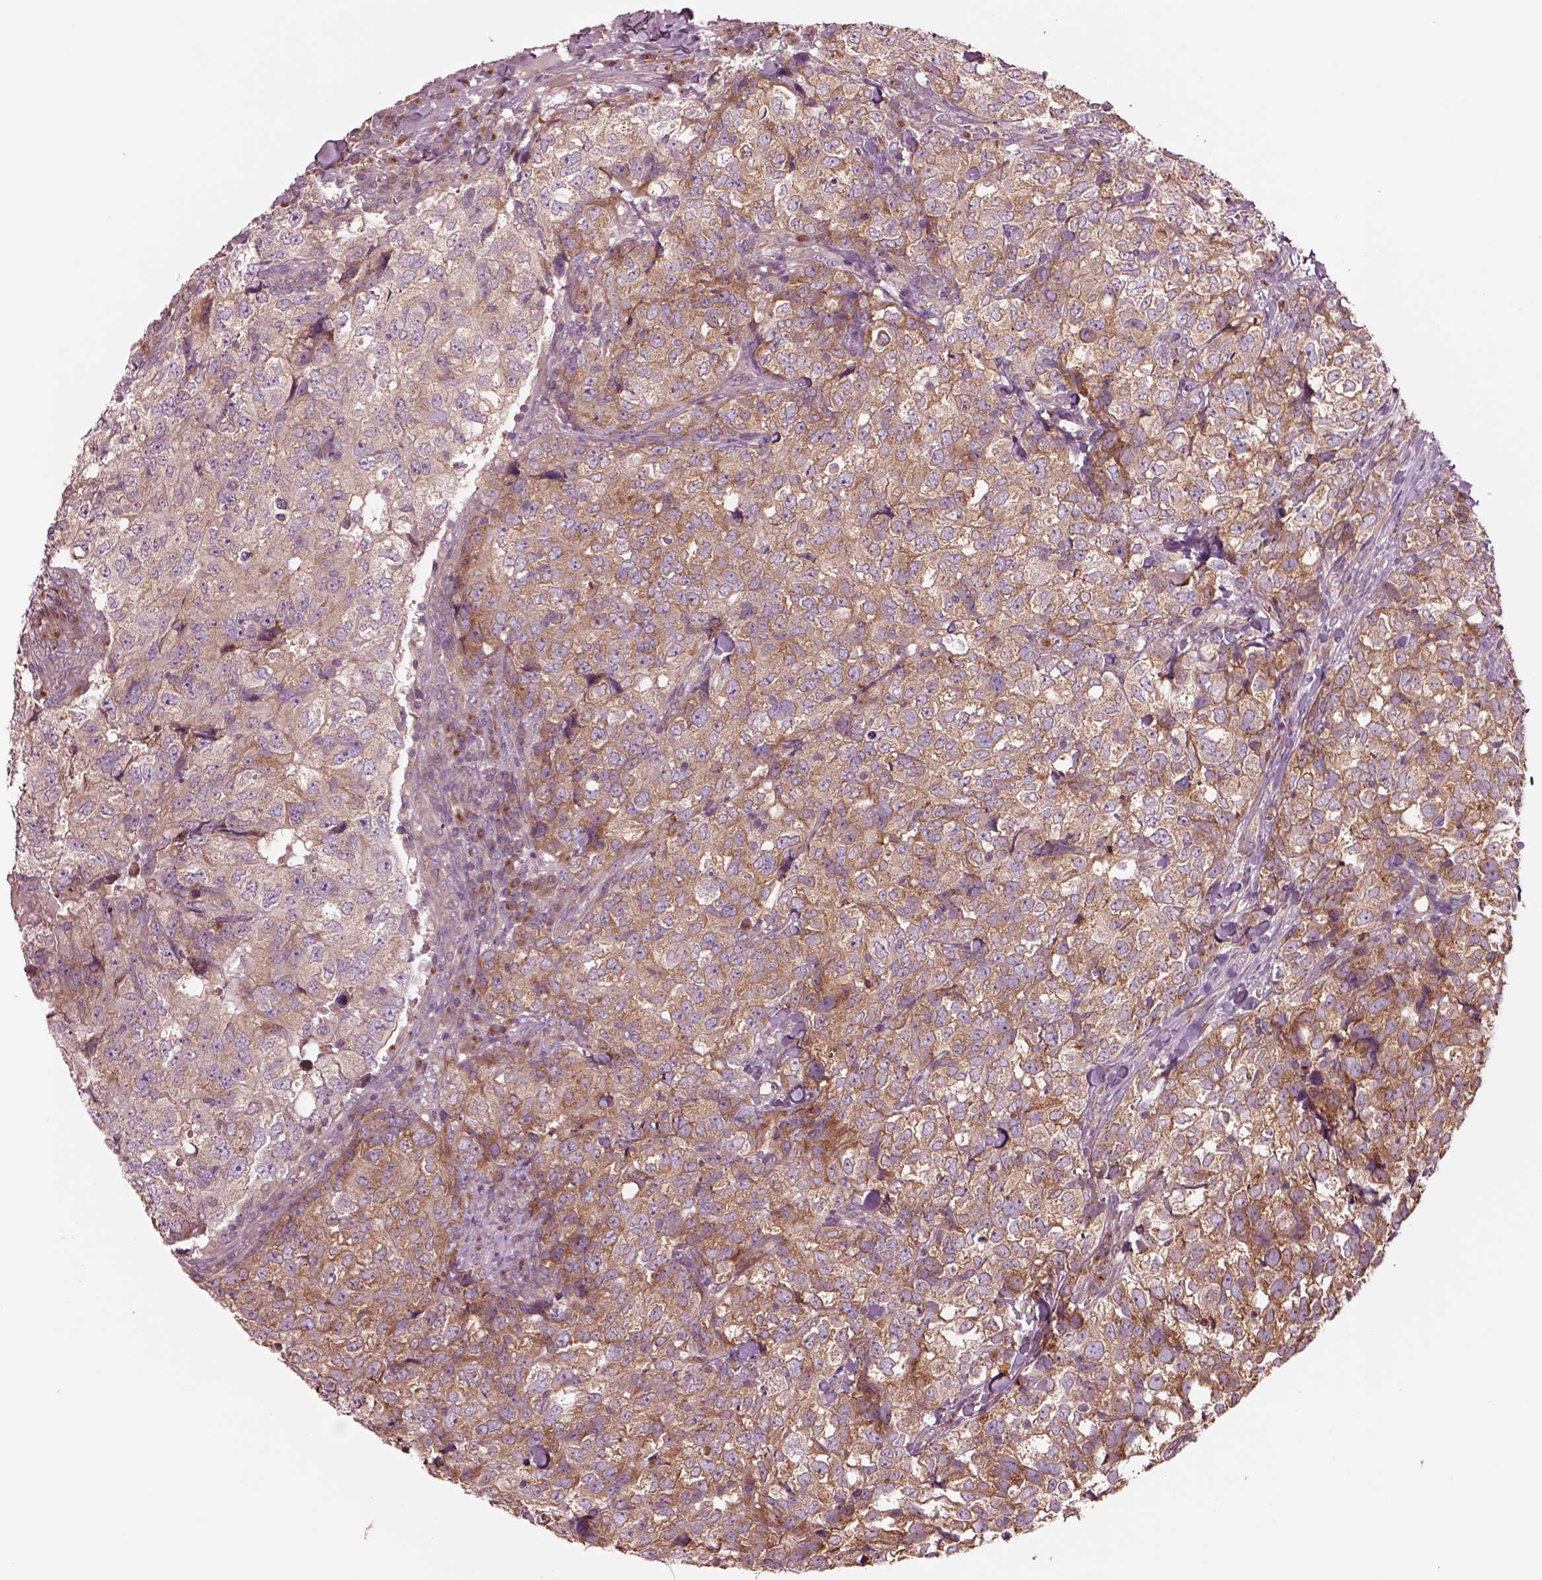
{"staining": {"intensity": "moderate", "quantity": ">75%", "location": "cytoplasmic/membranous"}, "tissue": "breast cancer", "cell_type": "Tumor cells", "image_type": "cancer", "snomed": [{"axis": "morphology", "description": "Duct carcinoma"}, {"axis": "topography", "description": "Breast"}], "caption": "Protein positivity by immunohistochemistry displays moderate cytoplasmic/membranous positivity in about >75% of tumor cells in breast cancer.", "gene": "SEC23A", "patient": {"sex": "female", "age": 30}}